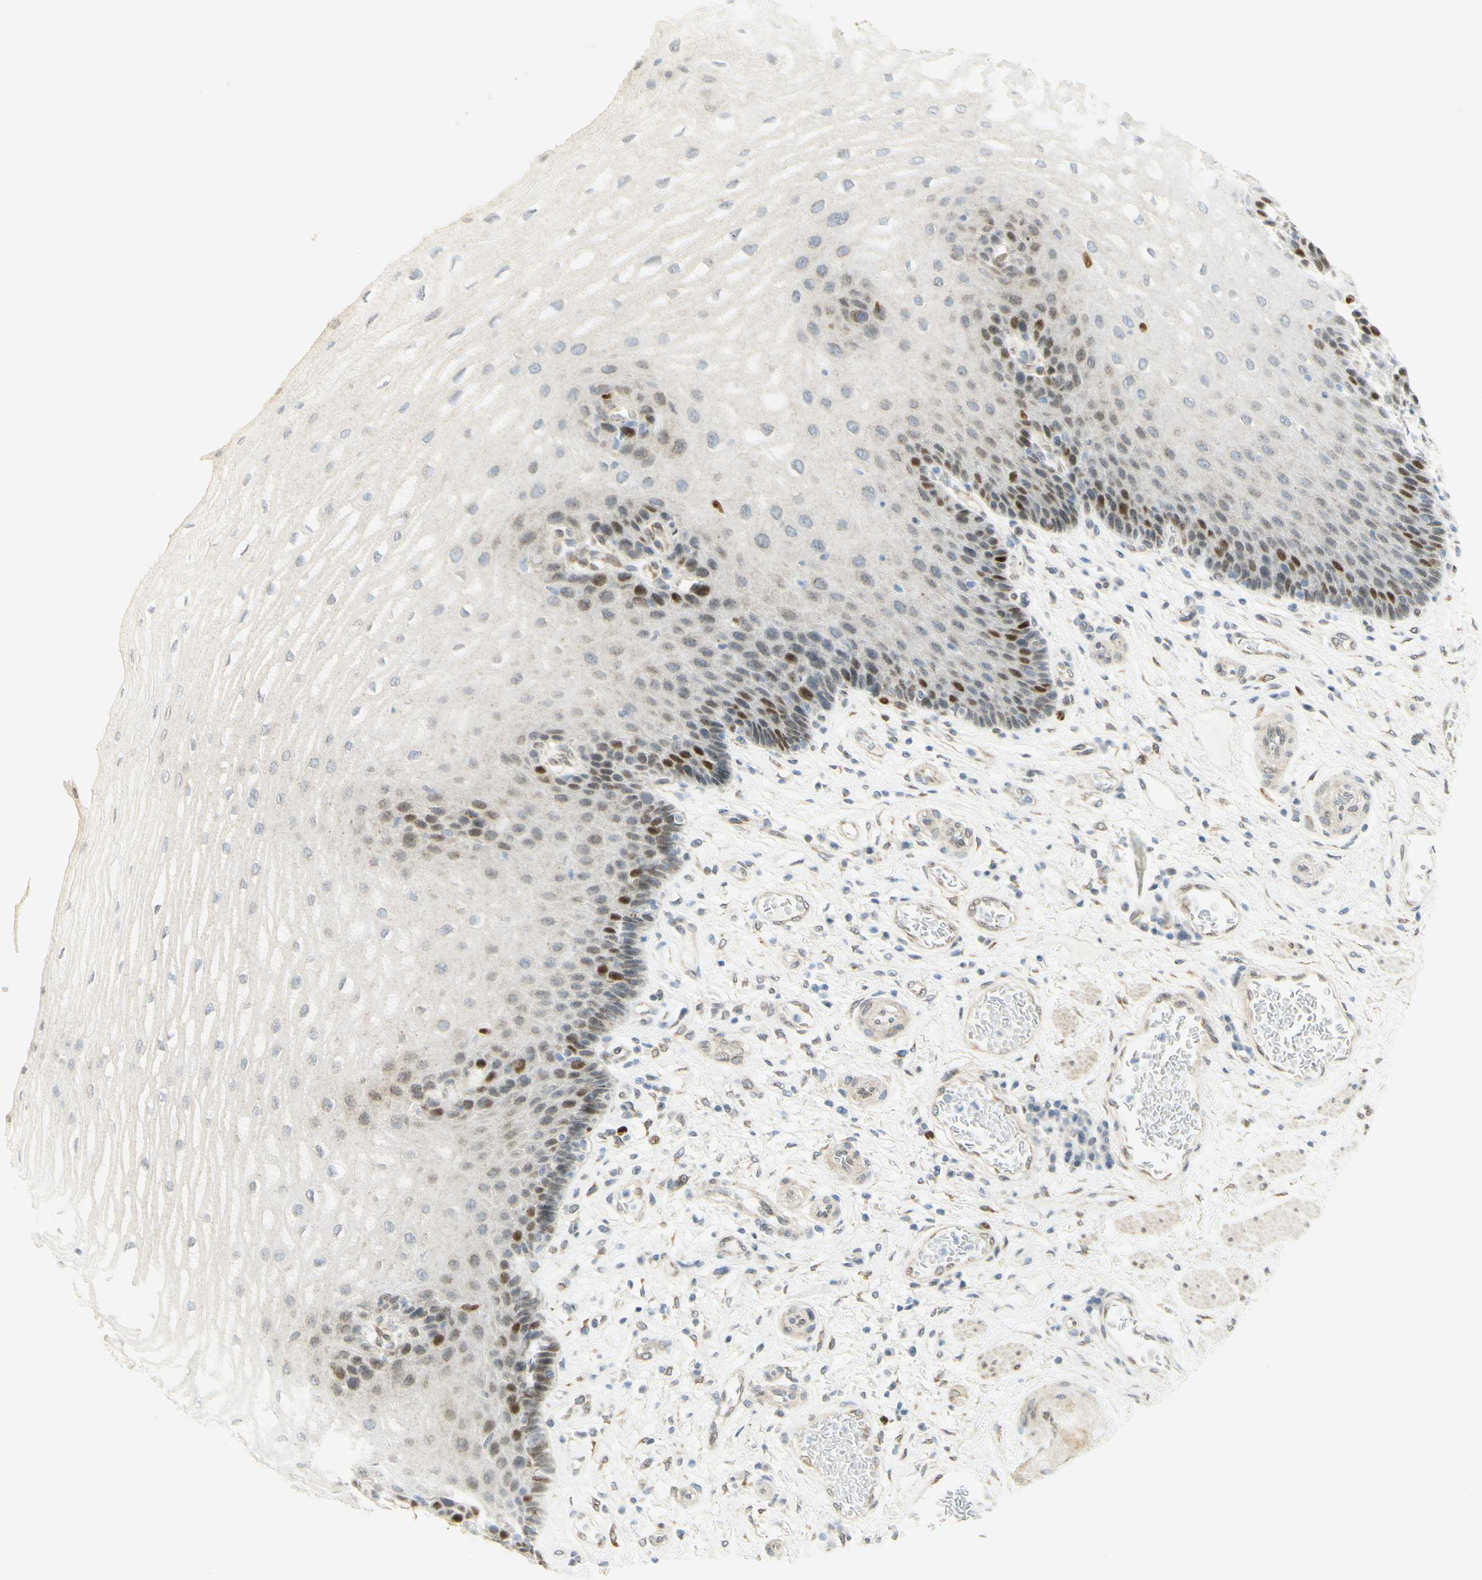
{"staining": {"intensity": "strong", "quantity": "<25%", "location": "nuclear"}, "tissue": "esophagus", "cell_type": "Squamous epithelial cells", "image_type": "normal", "snomed": [{"axis": "morphology", "description": "Normal tissue, NOS"}, {"axis": "topography", "description": "Esophagus"}], "caption": "IHC staining of normal esophagus, which shows medium levels of strong nuclear expression in about <25% of squamous epithelial cells indicating strong nuclear protein staining. The staining was performed using DAB (3,3'-diaminobenzidine) (brown) for protein detection and nuclei were counterstained in hematoxylin (blue).", "gene": "E2F1", "patient": {"sex": "male", "age": 54}}